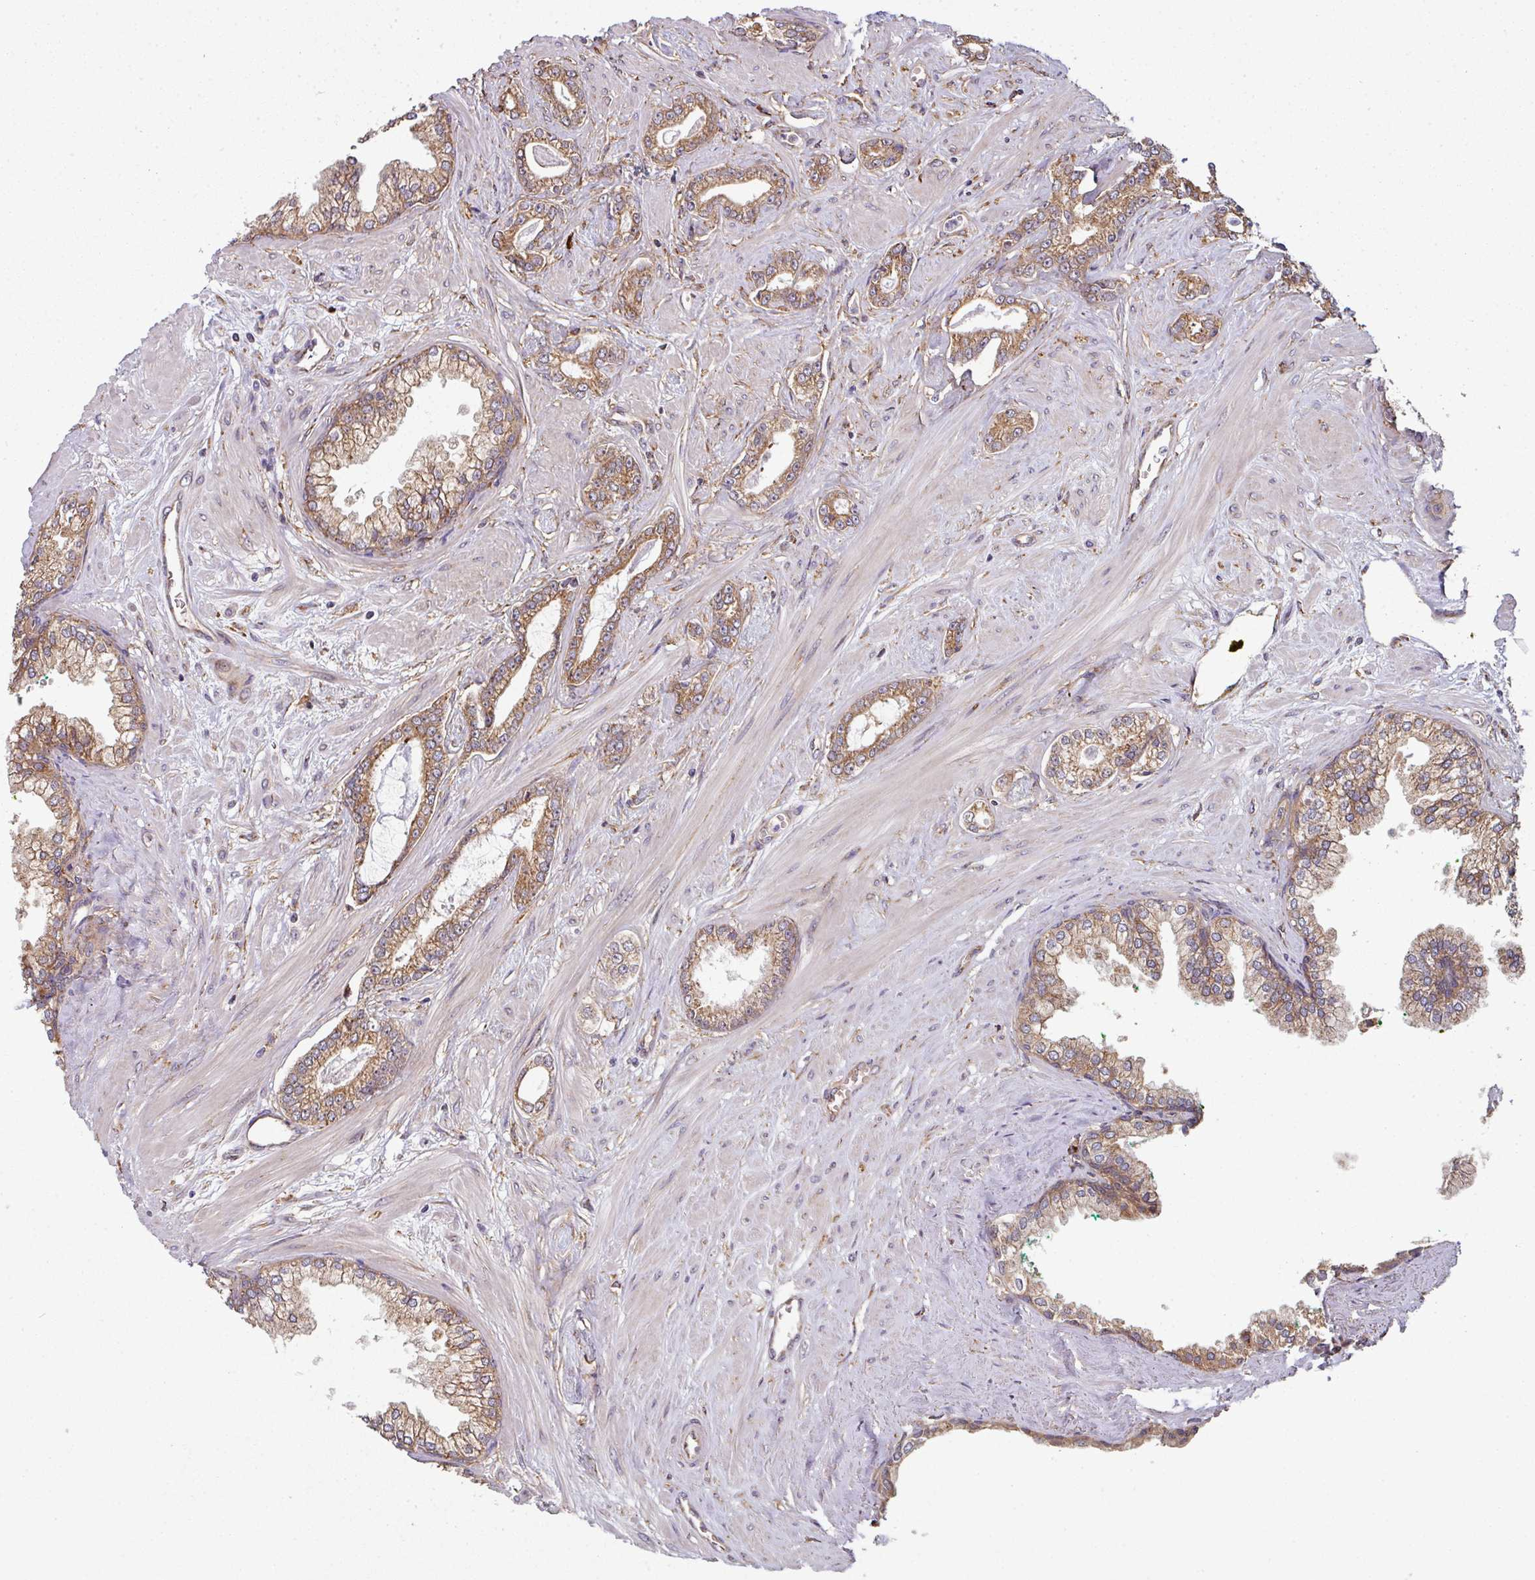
{"staining": {"intensity": "moderate", "quantity": ">75%", "location": "cytoplasmic/membranous"}, "tissue": "prostate cancer", "cell_type": "Tumor cells", "image_type": "cancer", "snomed": [{"axis": "morphology", "description": "Adenocarcinoma, Low grade"}, {"axis": "topography", "description": "Prostate"}], "caption": "Prostate low-grade adenocarcinoma tissue demonstrates moderate cytoplasmic/membranous staining in about >75% of tumor cells", "gene": "FAT4", "patient": {"sex": "male", "age": 60}}